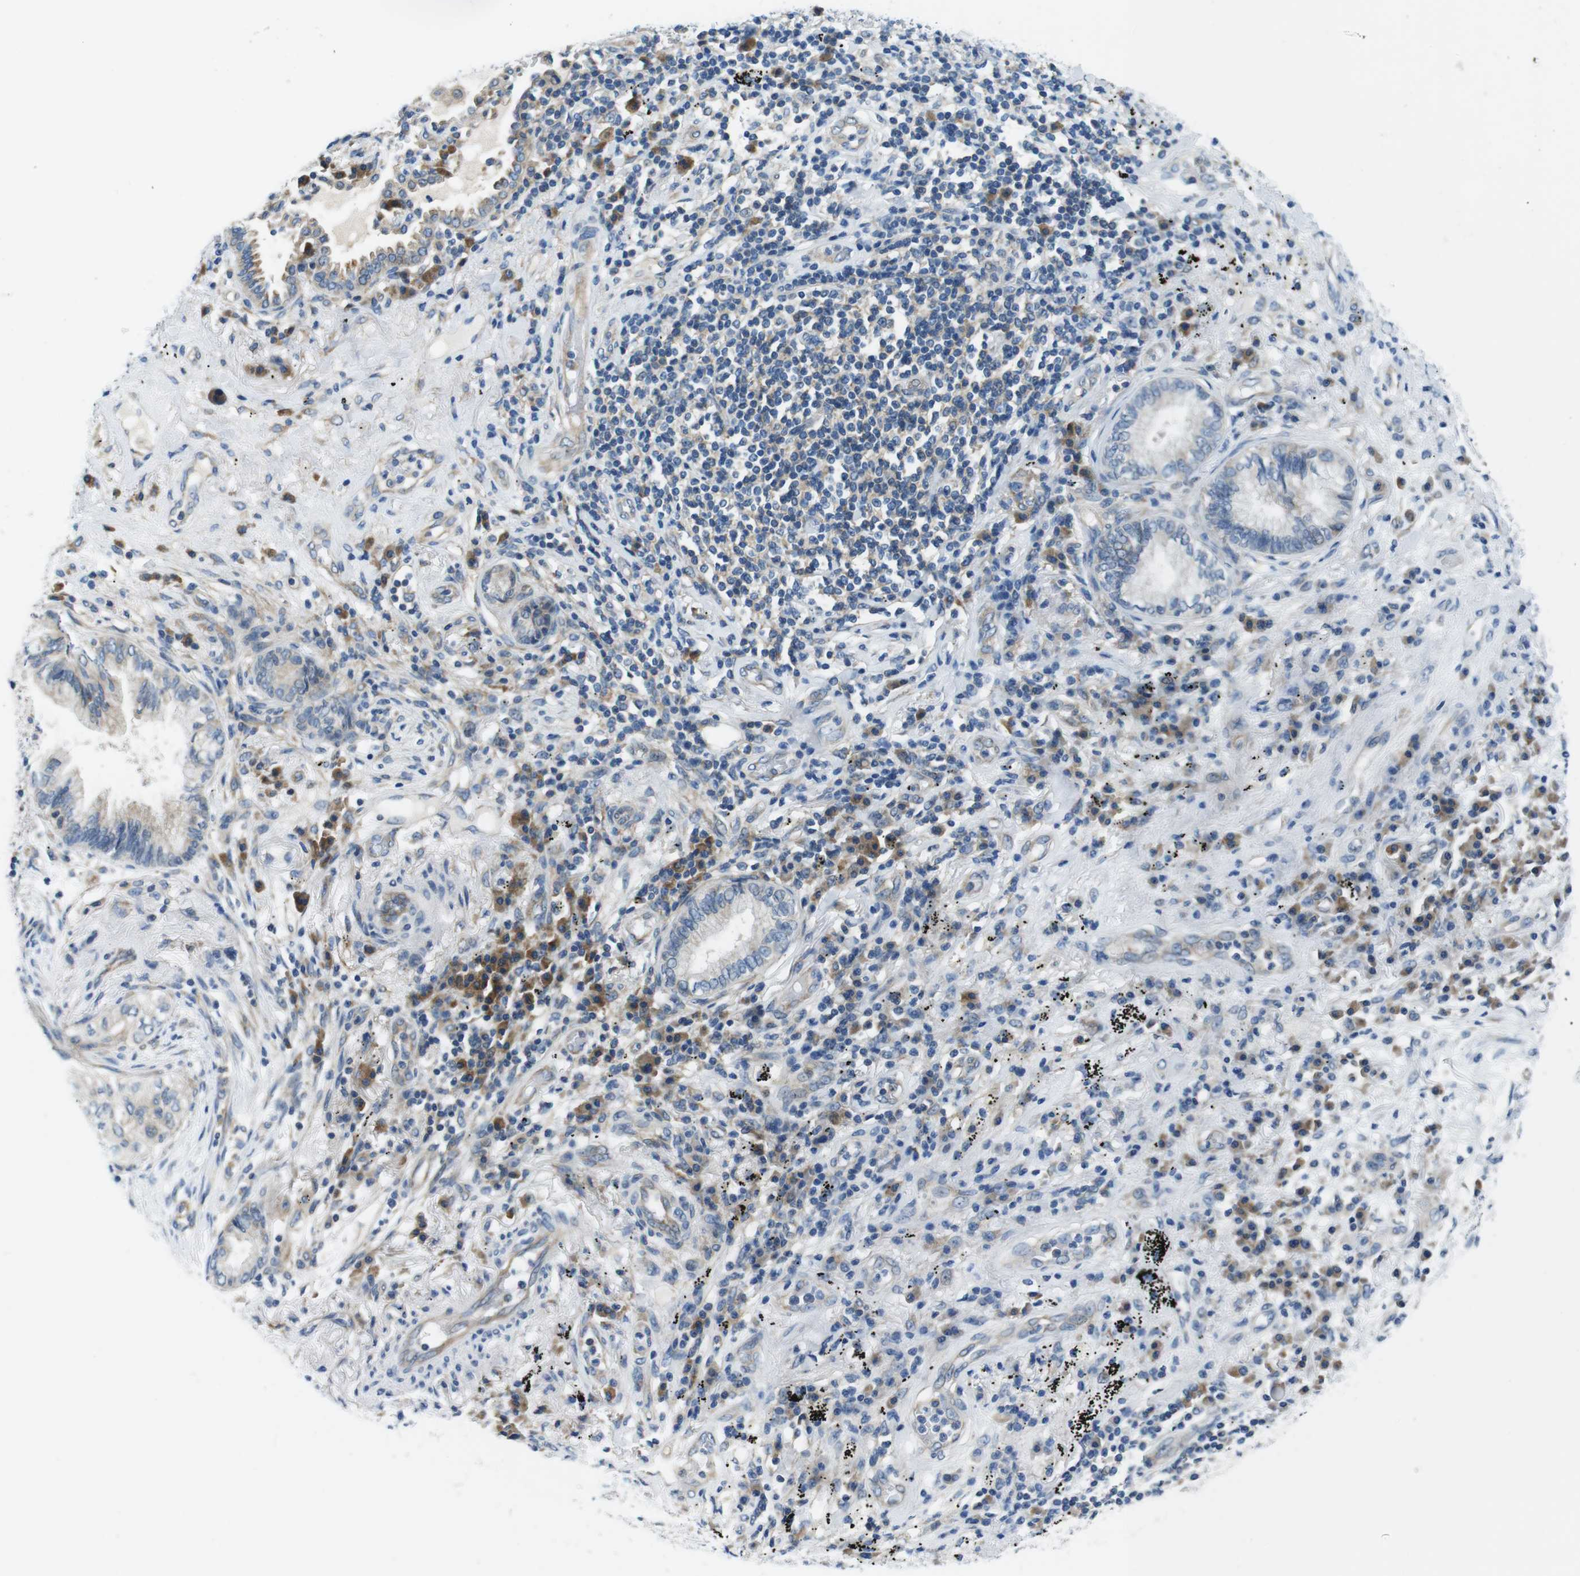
{"staining": {"intensity": "weak", "quantity": "<25%", "location": "cytoplasmic/membranous"}, "tissue": "lung cancer", "cell_type": "Tumor cells", "image_type": "cancer", "snomed": [{"axis": "morphology", "description": "Normal tissue, NOS"}, {"axis": "morphology", "description": "Adenocarcinoma, NOS"}, {"axis": "topography", "description": "Bronchus"}, {"axis": "topography", "description": "Lung"}], "caption": "This is an IHC photomicrograph of human lung cancer (adenocarcinoma). There is no expression in tumor cells.", "gene": "EIF2B5", "patient": {"sex": "female", "age": 70}}